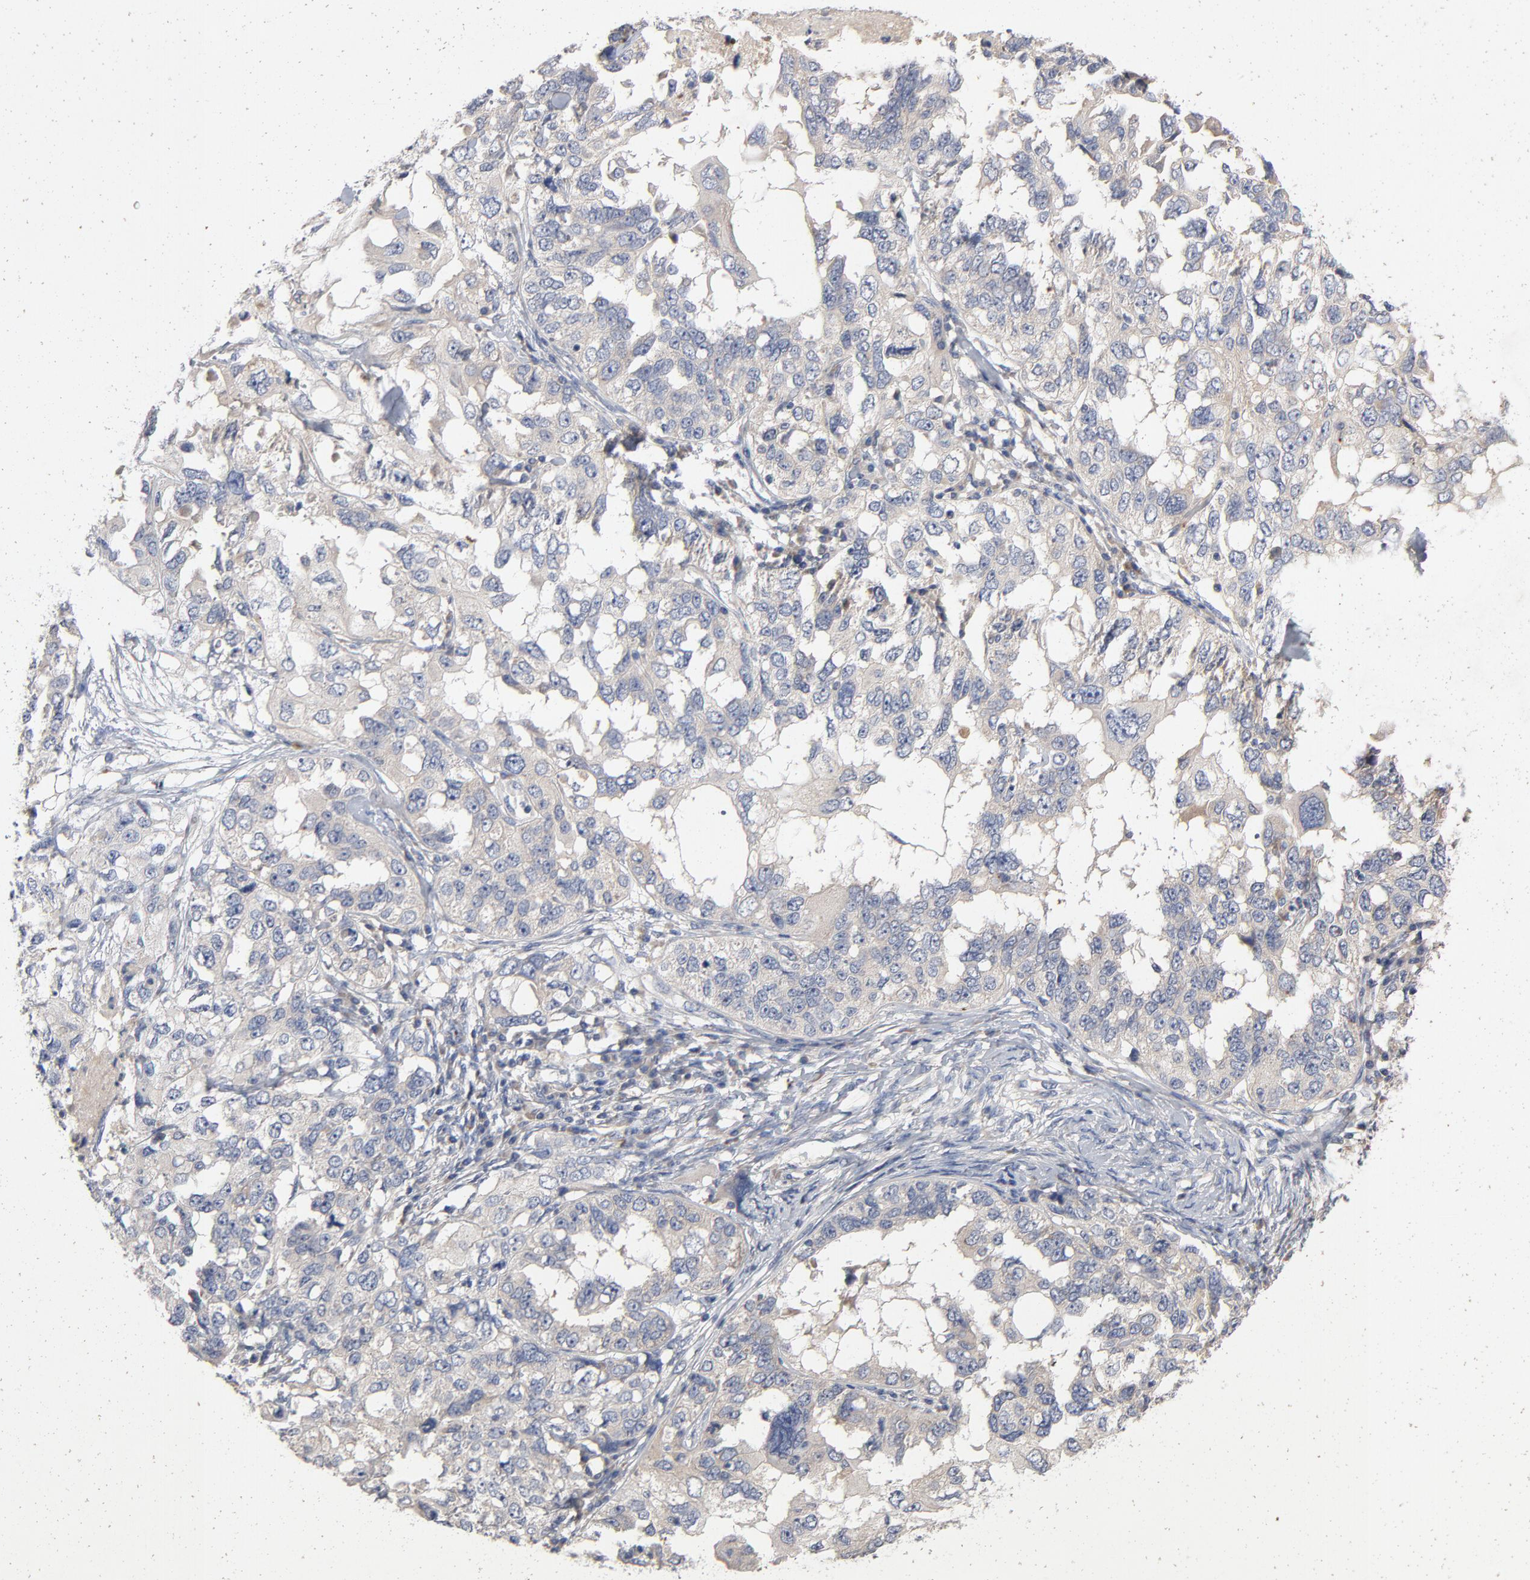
{"staining": {"intensity": "weak", "quantity": ">75%", "location": "cytoplasmic/membranous"}, "tissue": "ovarian cancer", "cell_type": "Tumor cells", "image_type": "cancer", "snomed": [{"axis": "morphology", "description": "Cystadenocarcinoma, serous, NOS"}, {"axis": "topography", "description": "Ovary"}], "caption": "Protein expression analysis of ovarian serous cystadenocarcinoma demonstrates weak cytoplasmic/membranous positivity in approximately >75% of tumor cells.", "gene": "CCDC134", "patient": {"sex": "female", "age": 82}}